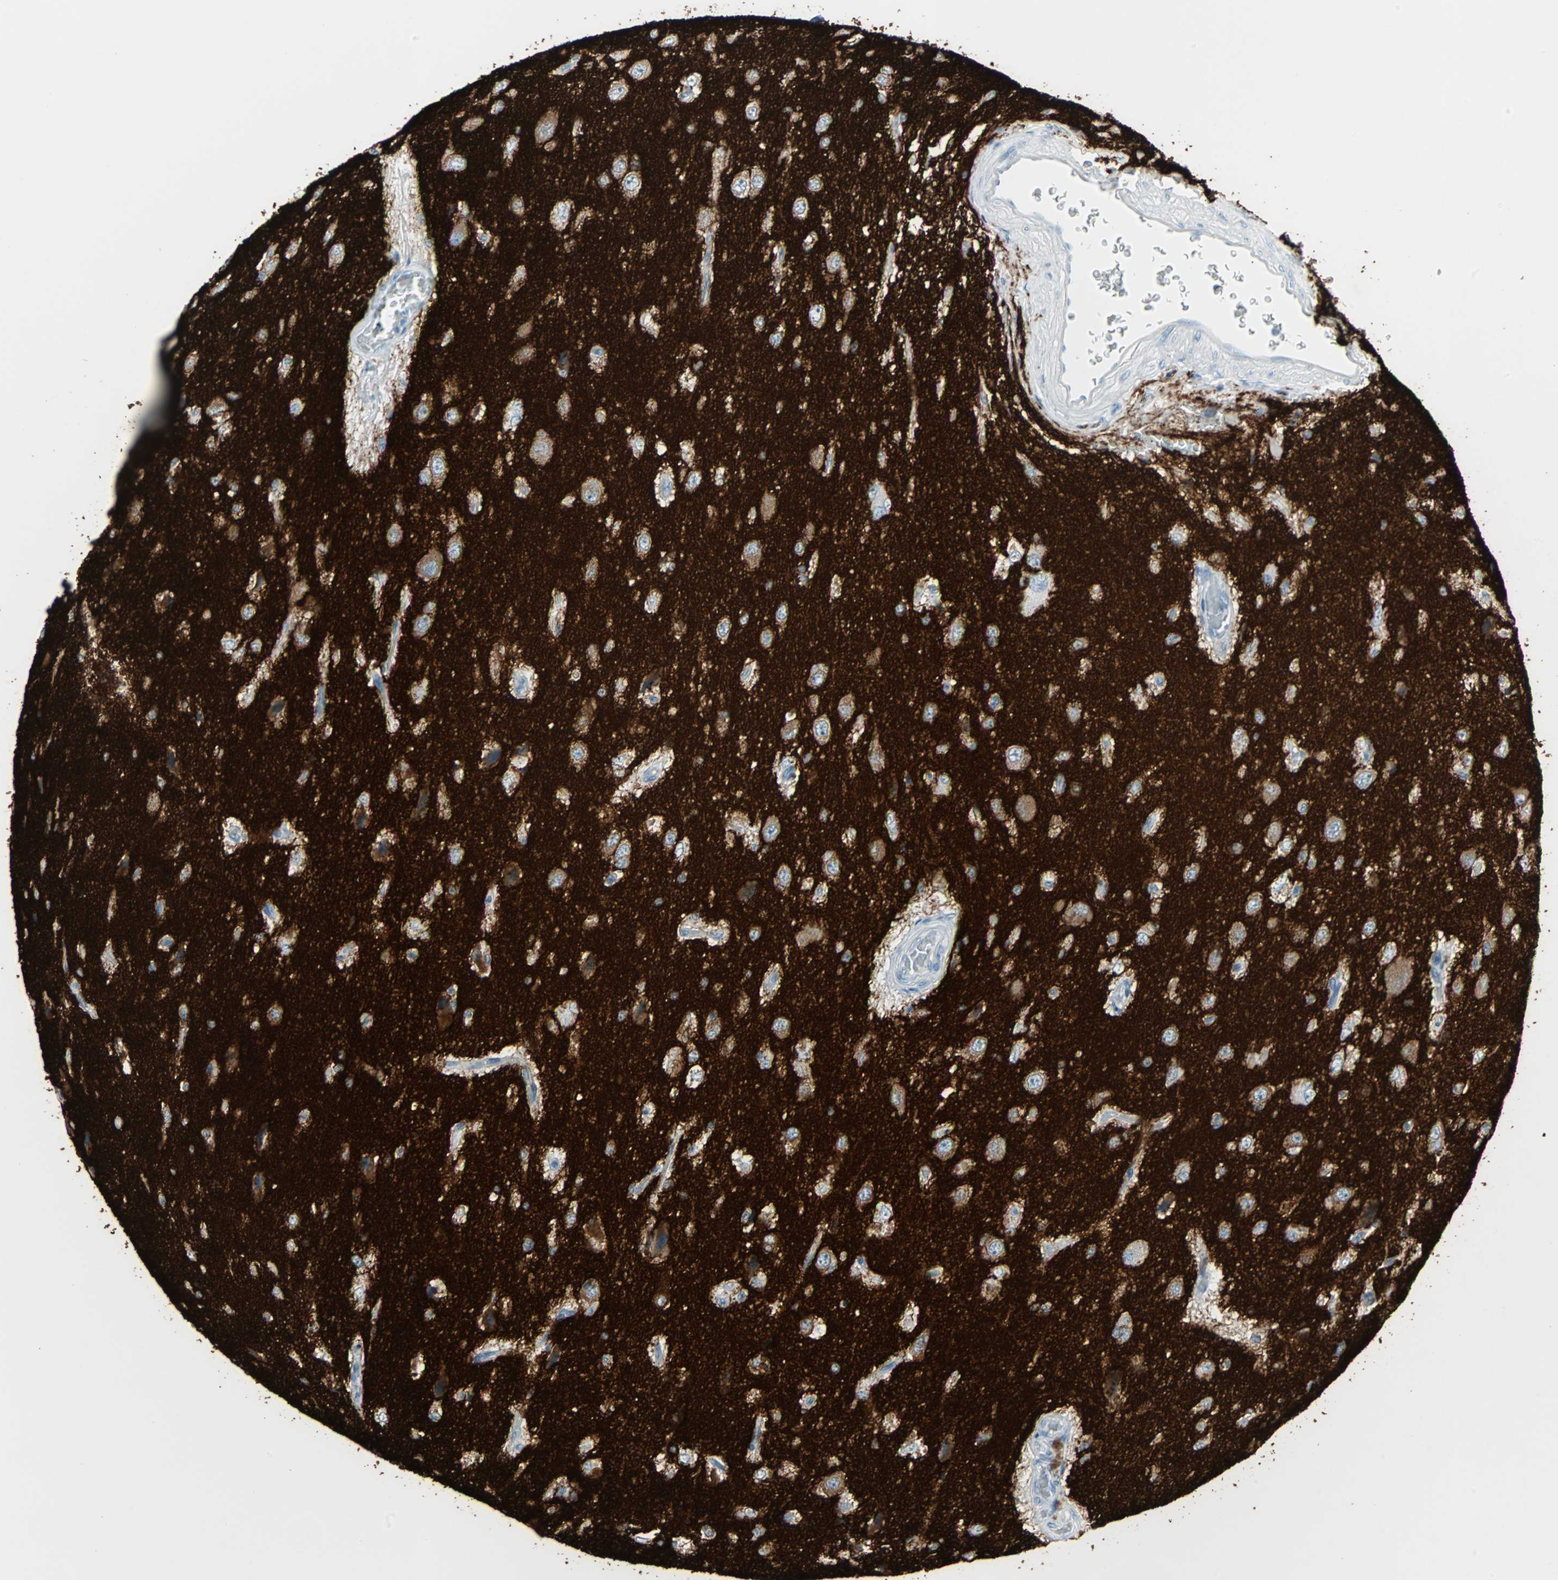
{"staining": {"intensity": "negative", "quantity": "none", "location": "none"}, "tissue": "glioma", "cell_type": "Tumor cells", "image_type": "cancer", "snomed": [{"axis": "morphology", "description": "Glioma, malignant, High grade"}, {"axis": "topography", "description": "pancreas cauda"}], "caption": "A high-resolution image shows IHC staining of glioma, which demonstrates no significant expression in tumor cells.", "gene": "STX1A", "patient": {"sex": "male", "age": 60}}